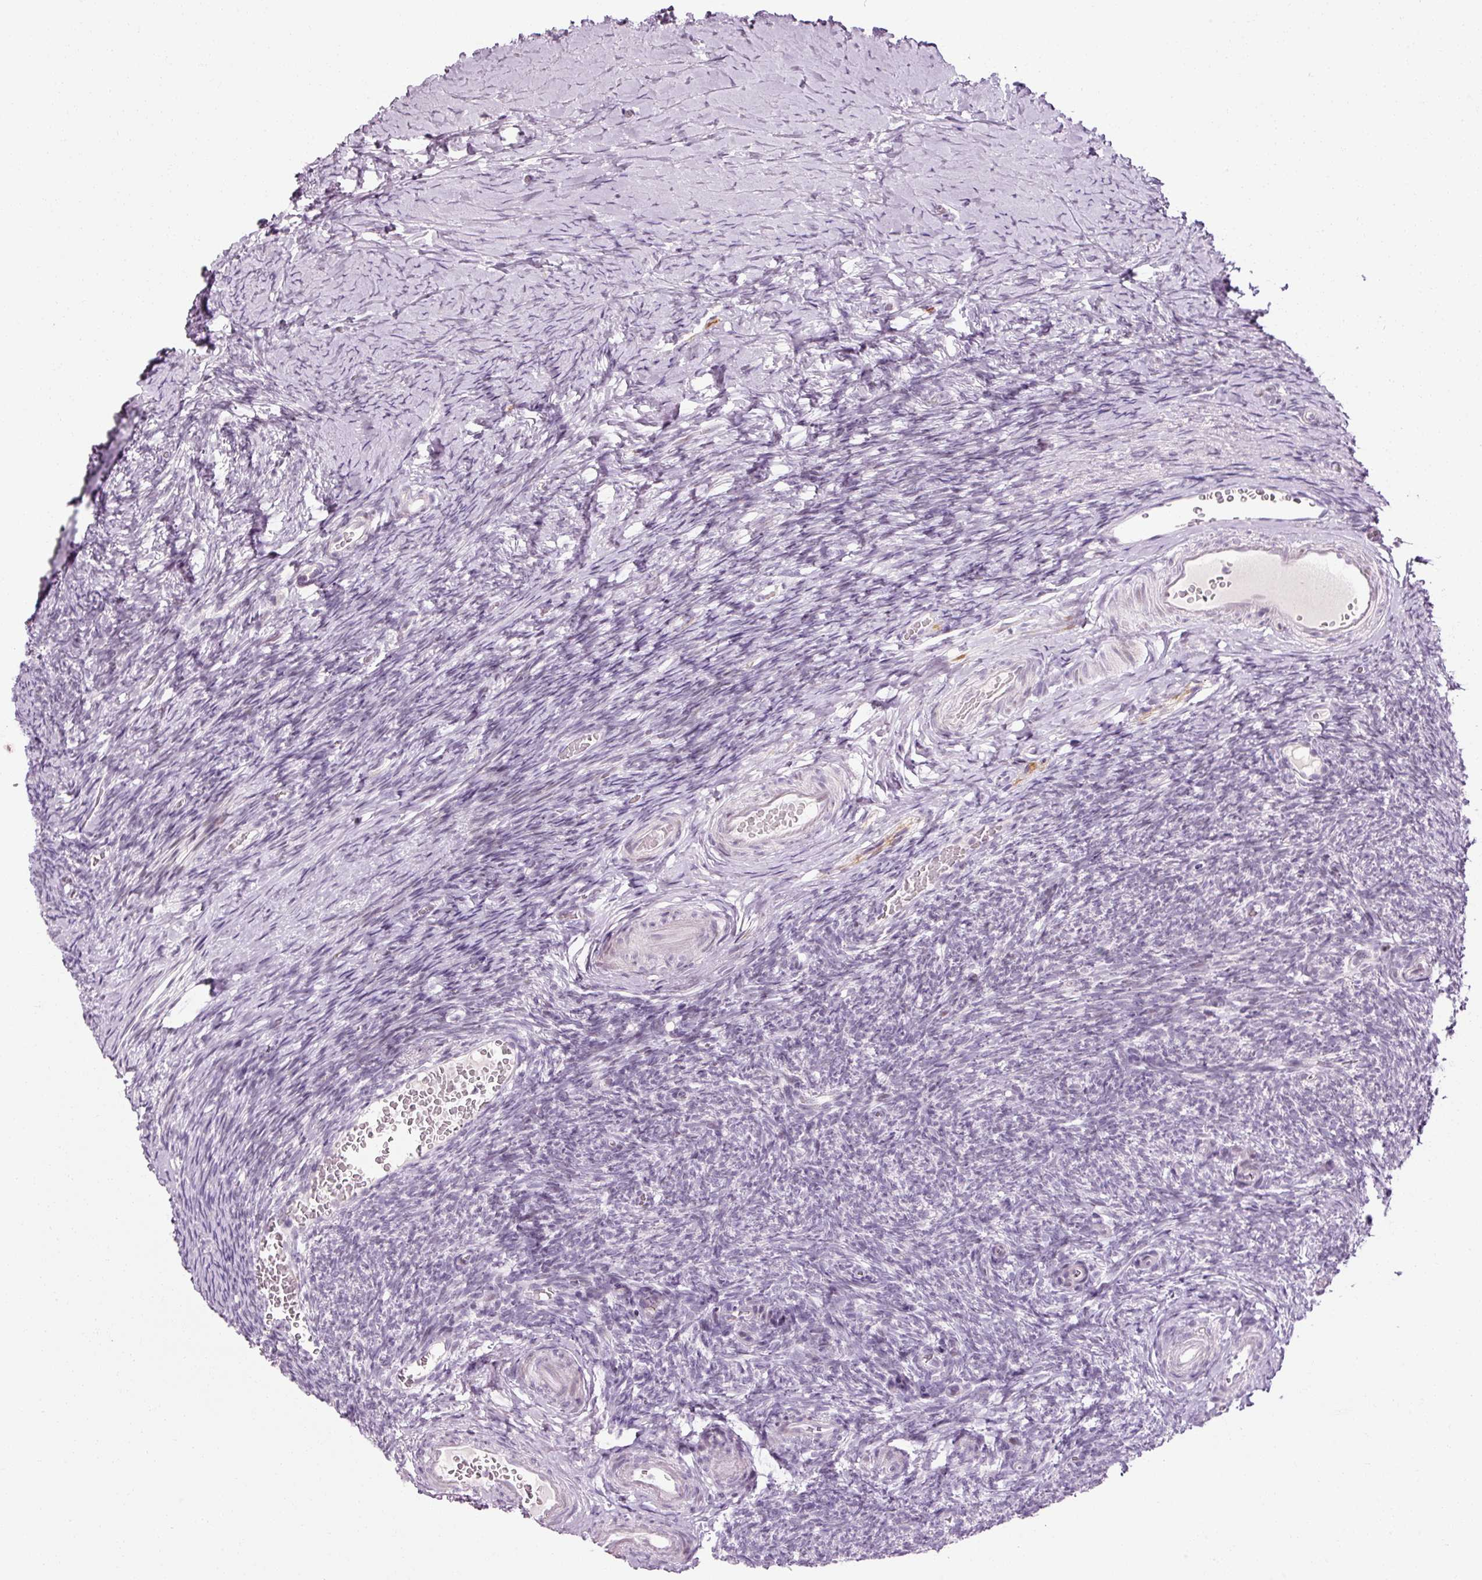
{"staining": {"intensity": "negative", "quantity": "none", "location": "none"}, "tissue": "ovary", "cell_type": "Follicle cells", "image_type": "normal", "snomed": [{"axis": "morphology", "description": "Normal tissue, NOS"}, {"axis": "topography", "description": "Ovary"}], "caption": "Immunohistochemistry image of benign ovary: ovary stained with DAB demonstrates no significant protein expression in follicle cells. (Immunohistochemistry (ihc), brightfield microscopy, high magnification).", "gene": "ANKRD20A1", "patient": {"sex": "female", "age": 39}}